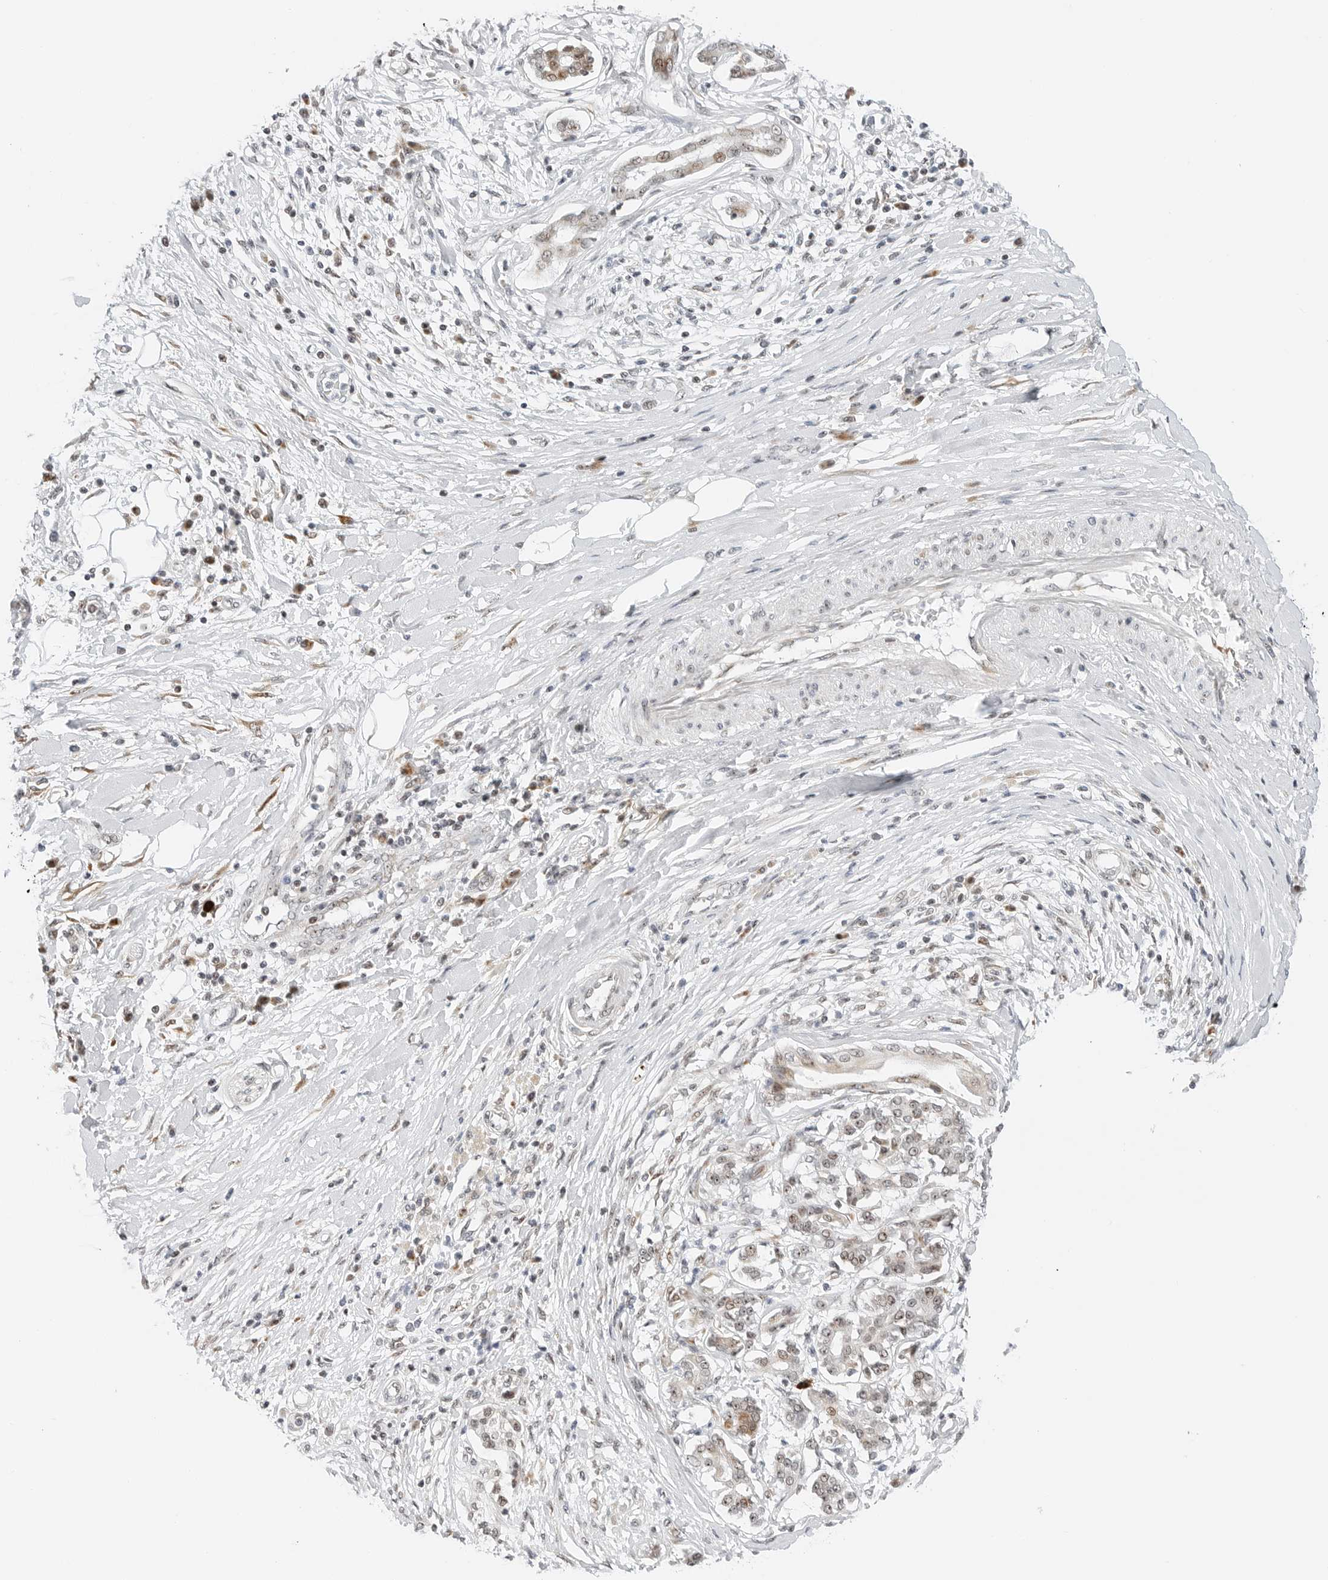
{"staining": {"intensity": "moderate", "quantity": "<25%", "location": "cytoplasmic/membranous,nuclear"}, "tissue": "pancreatic cancer", "cell_type": "Tumor cells", "image_type": "cancer", "snomed": [{"axis": "morphology", "description": "Adenocarcinoma, NOS"}, {"axis": "topography", "description": "Pancreas"}], "caption": "Tumor cells show moderate cytoplasmic/membranous and nuclear expression in approximately <25% of cells in pancreatic cancer.", "gene": "RIMKLA", "patient": {"sex": "female", "age": 56}}